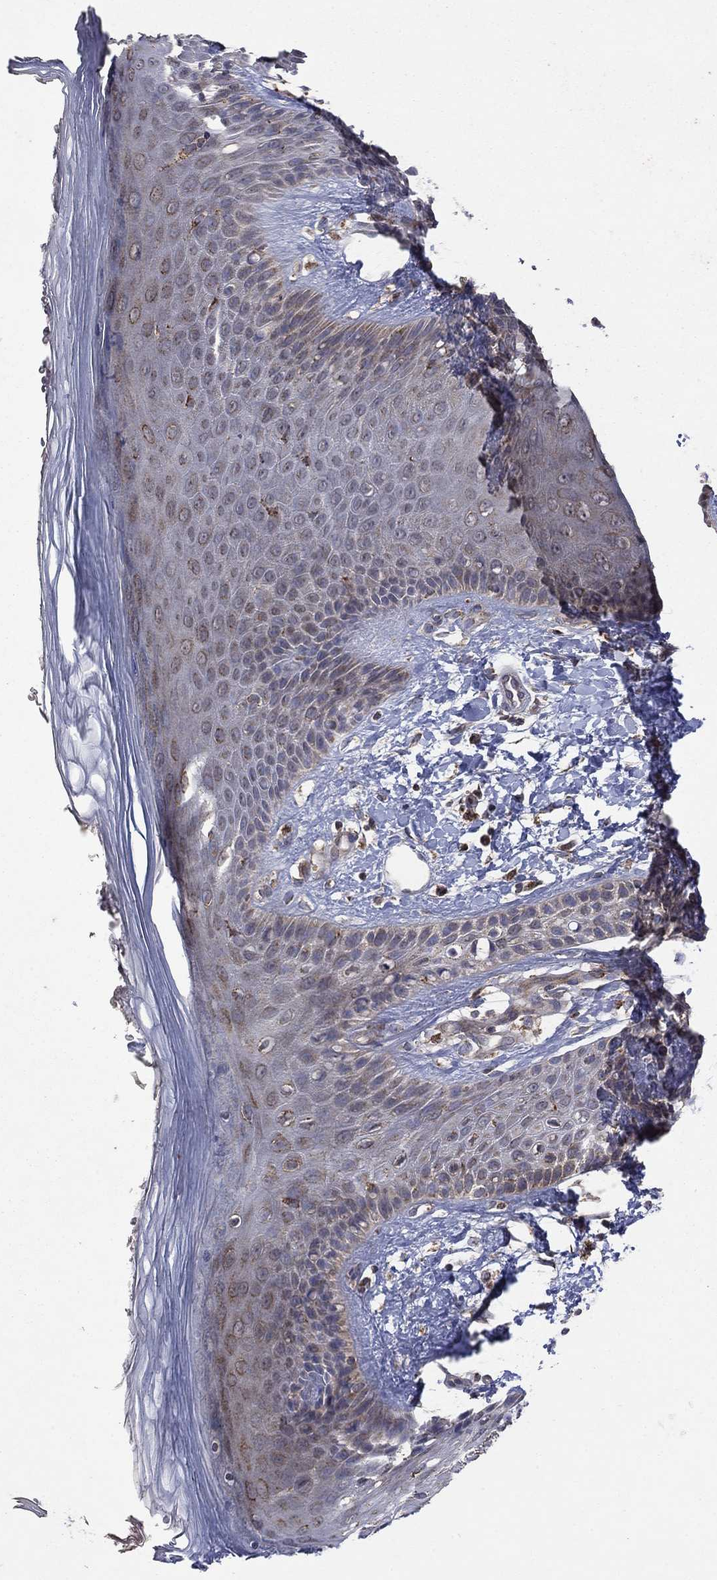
{"staining": {"intensity": "moderate", "quantity": "<25%", "location": "cytoplasmic/membranous"}, "tissue": "skin", "cell_type": "Epidermal cells", "image_type": "normal", "snomed": [{"axis": "morphology", "description": "Normal tissue, NOS"}, {"axis": "topography", "description": "Anal"}], "caption": "This is an image of immunohistochemistry (IHC) staining of unremarkable skin, which shows moderate positivity in the cytoplasmic/membranous of epidermal cells.", "gene": "DPH1", "patient": {"sex": "male", "age": 36}}